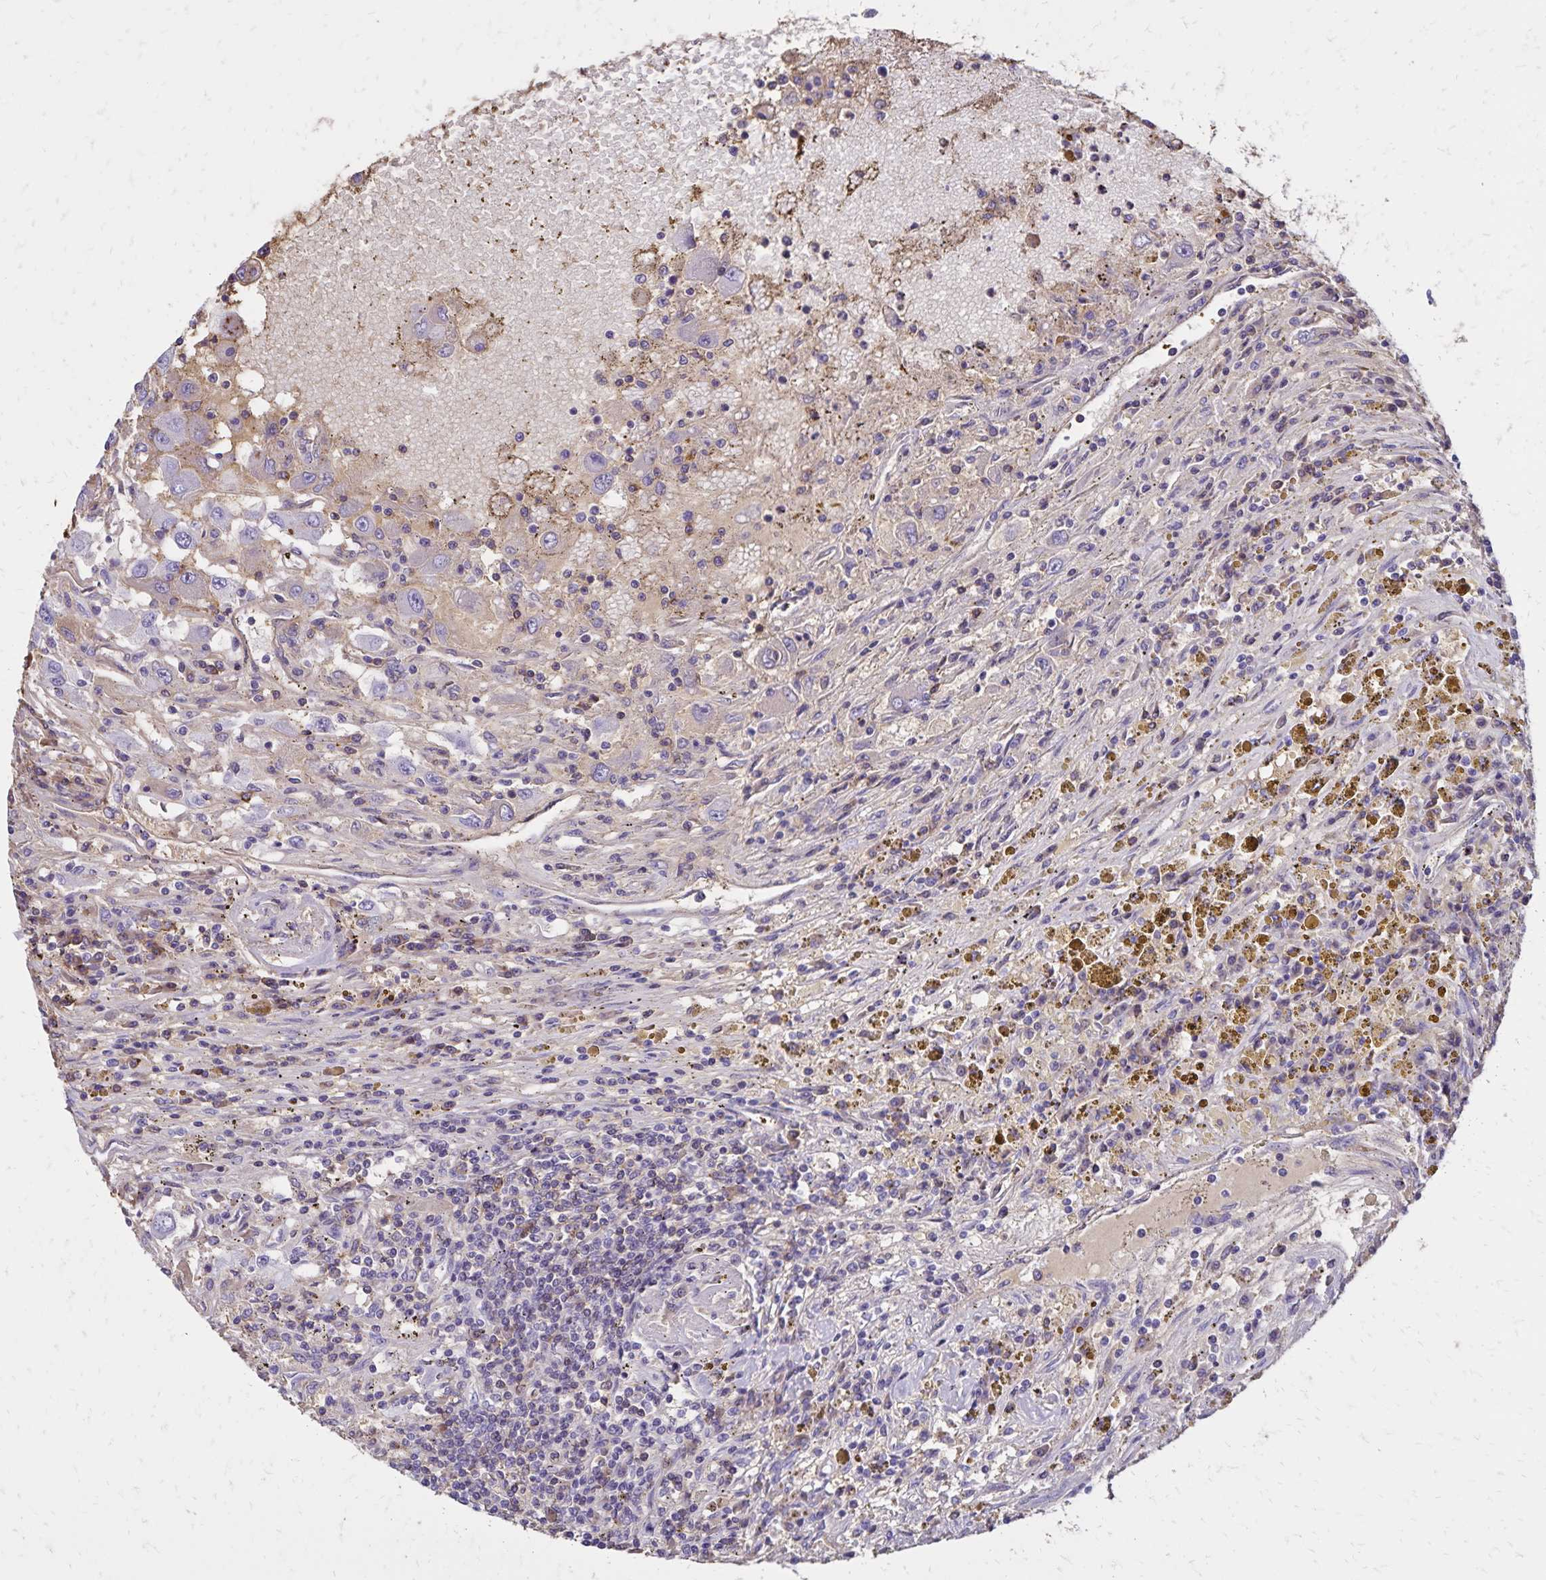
{"staining": {"intensity": "negative", "quantity": "none", "location": "none"}, "tissue": "renal cancer", "cell_type": "Tumor cells", "image_type": "cancer", "snomed": [{"axis": "morphology", "description": "Adenocarcinoma, NOS"}, {"axis": "topography", "description": "Kidney"}], "caption": "Immunohistochemistry (IHC) micrograph of renal cancer stained for a protein (brown), which exhibits no positivity in tumor cells. (IHC, brightfield microscopy, high magnification).", "gene": "CD27", "patient": {"sex": "female", "age": 67}}